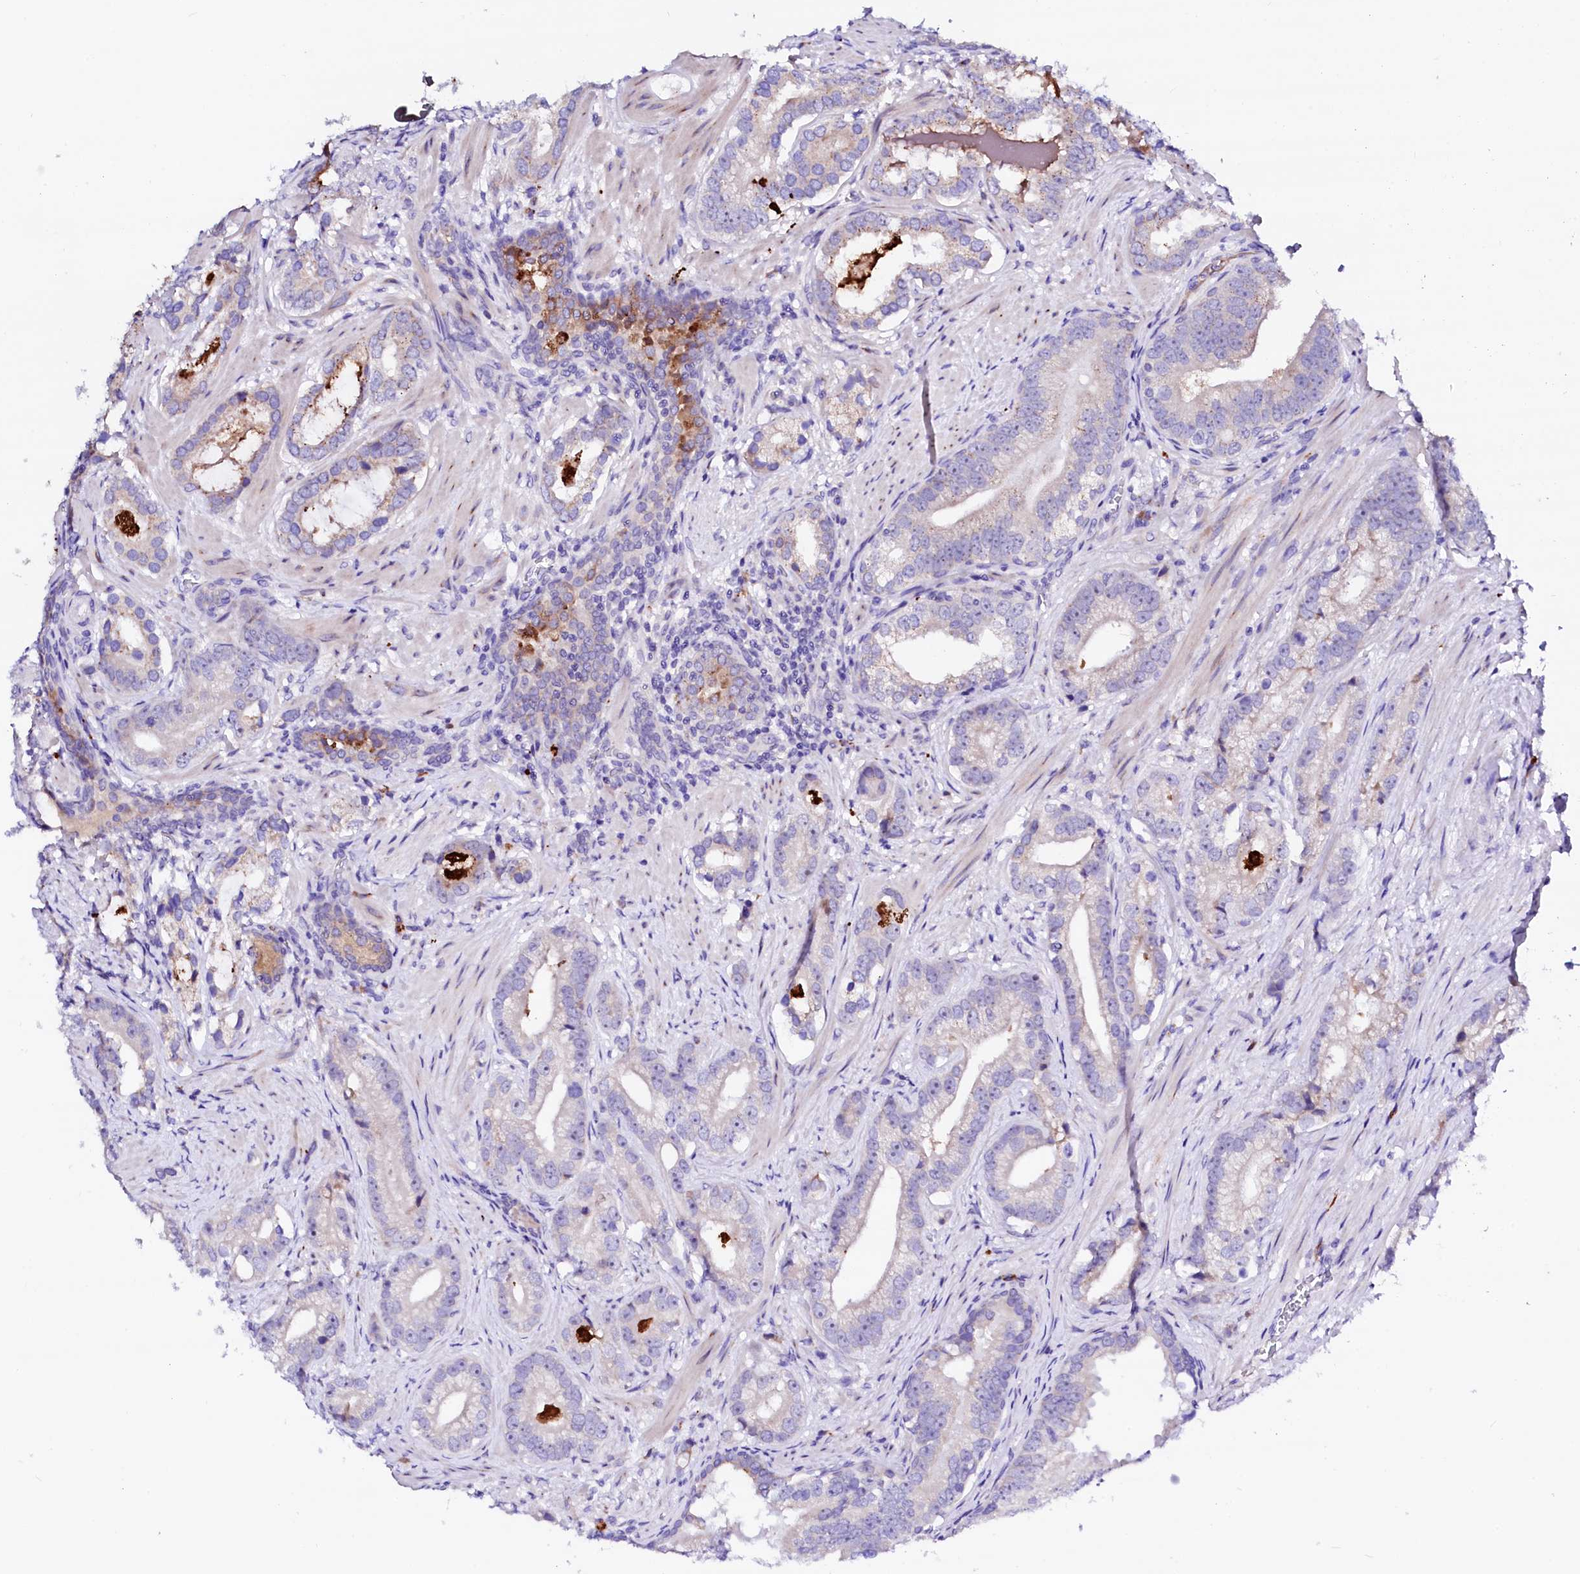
{"staining": {"intensity": "negative", "quantity": "none", "location": "none"}, "tissue": "prostate cancer", "cell_type": "Tumor cells", "image_type": "cancer", "snomed": [{"axis": "morphology", "description": "Adenocarcinoma, High grade"}, {"axis": "topography", "description": "Prostate"}], "caption": "Human prostate cancer (high-grade adenocarcinoma) stained for a protein using immunohistochemistry exhibits no positivity in tumor cells.", "gene": "BTBD16", "patient": {"sex": "male", "age": 75}}